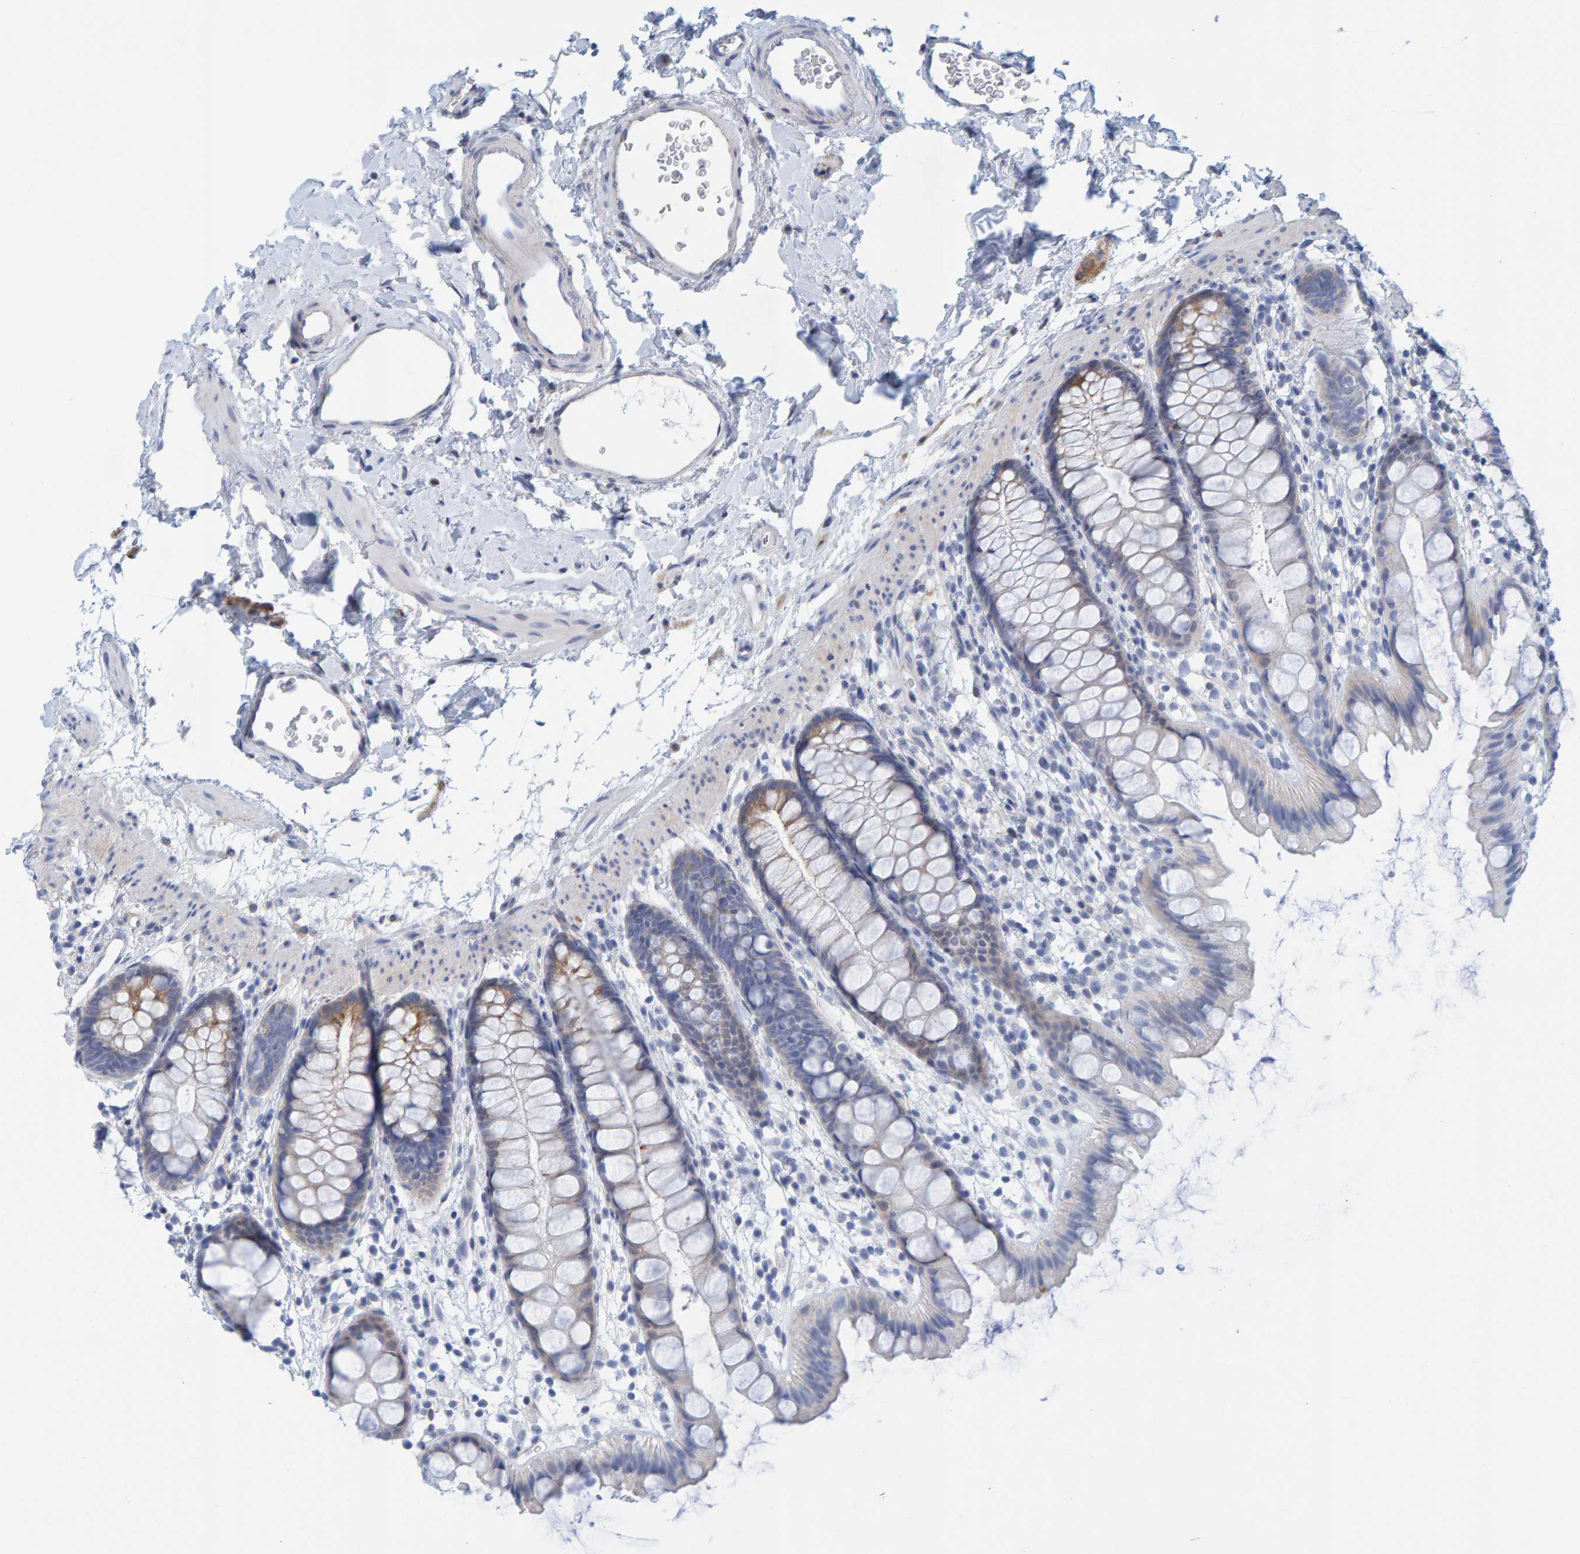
{"staining": {"intensity": "weak", "quantity": "25%-75%", "location": "cytoplasmic/membranous"}, "tissue": "rectum", "cell_type": "Glandular cells", "image_type": "normal", "snomed": [{"axis": "morphology", "description": "Normal tissue, NOS"}, {"axis": "topography", "description": "Rectum"}], "caption": "Protein analysis of benign rectum reveals weak cytoplasmic/membranous expression in about 25%-75% of glandular cells.", "gene": "KLHL11", "patient": {"sex": "female", "age": 65}}